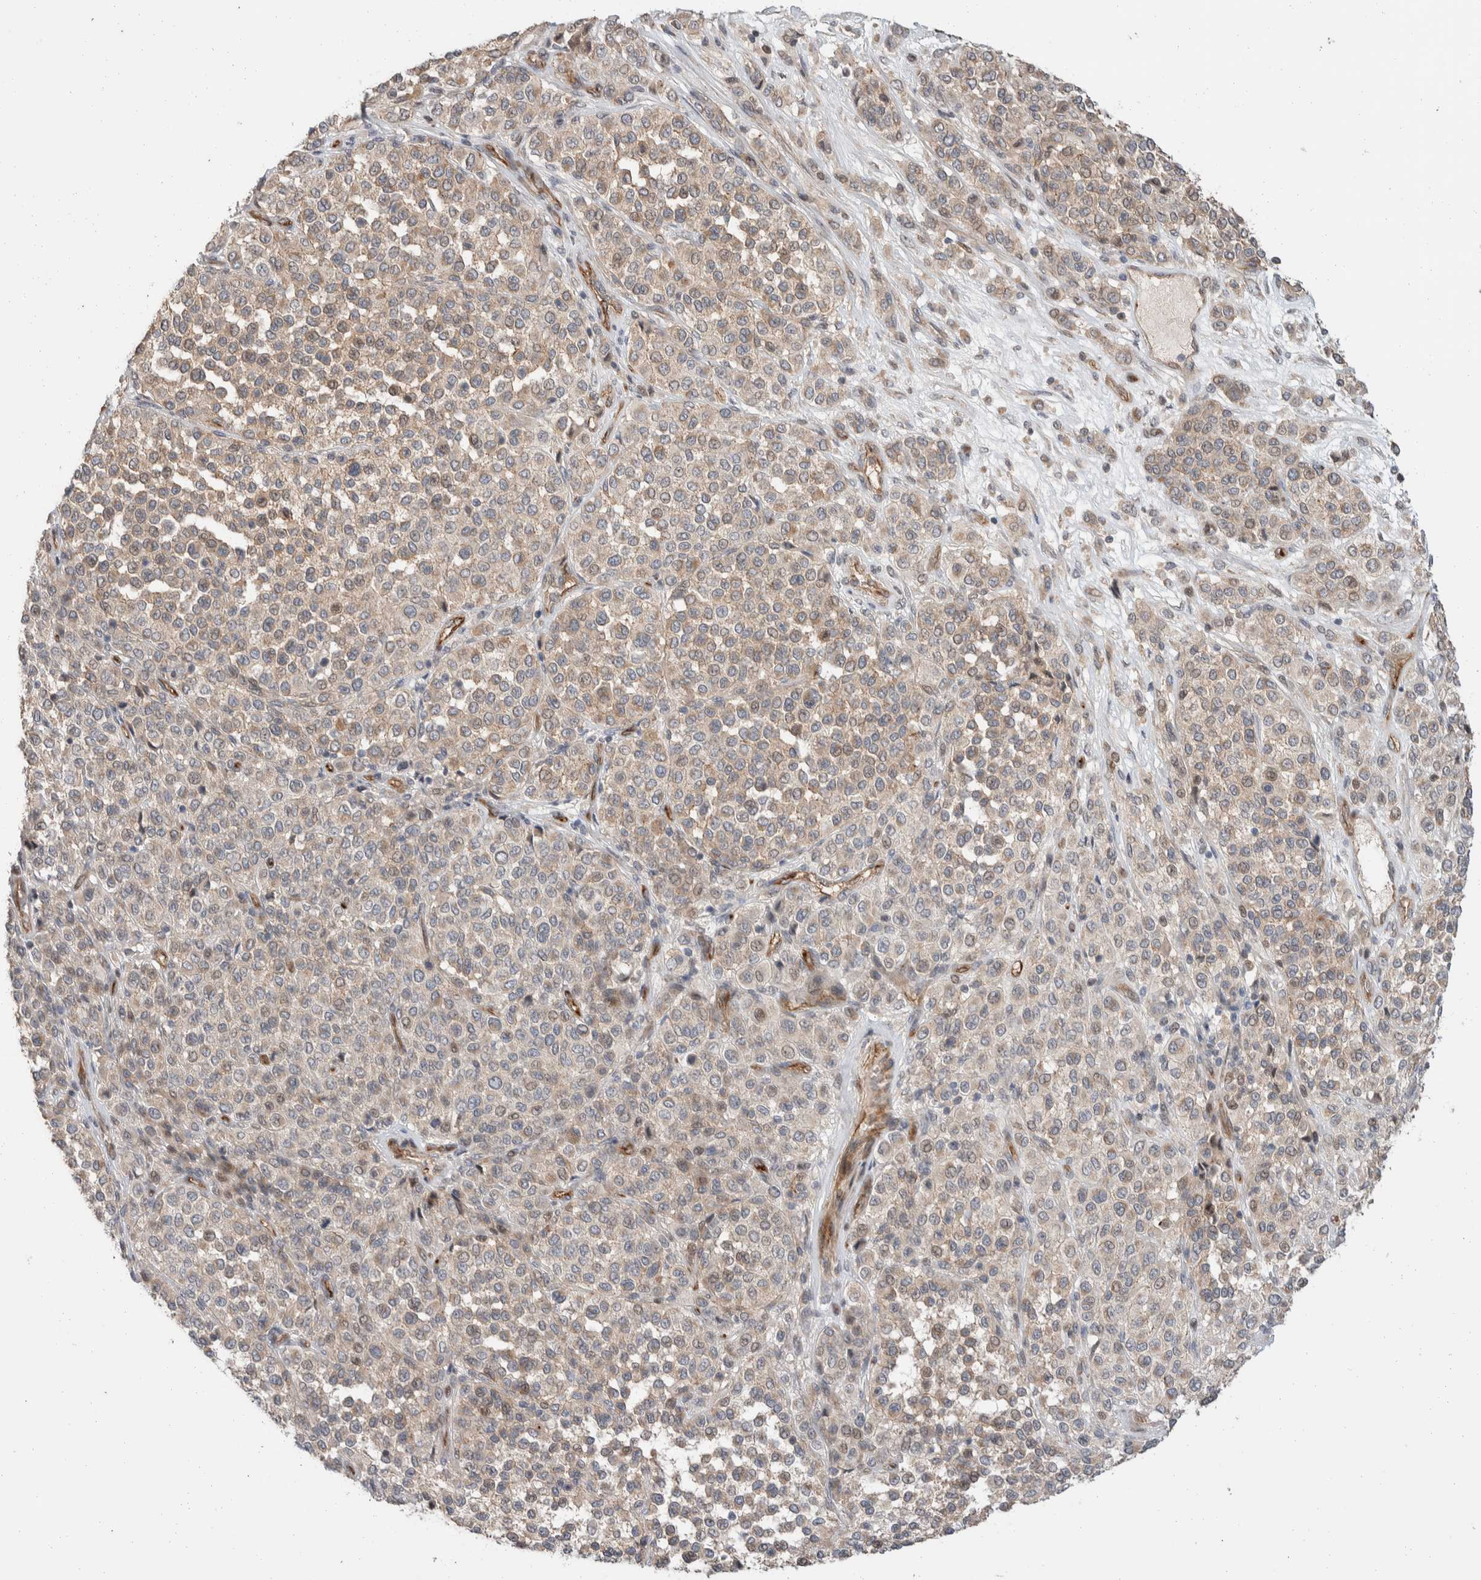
{"staining": {"intensity": "weak", "quantity": ">75%", "location": "cytoplasmic/membranous"}, "tissue": "melanoma", "cell_type": "Tumor cells", "image_type": "cancer", "snomed": [{"axis": "morphology", "description": "Malignant melanoma, Metastatic site"}, {"axis": "topography", "description": "Pancreas"}], "caption": "Protein expression analysis of melanoma shows weak cytoplasmic/membranous positivity in approximately >75% of tumor cells.", "gene": "ERC1", "patient": {"sex": "female", "age": 30}}